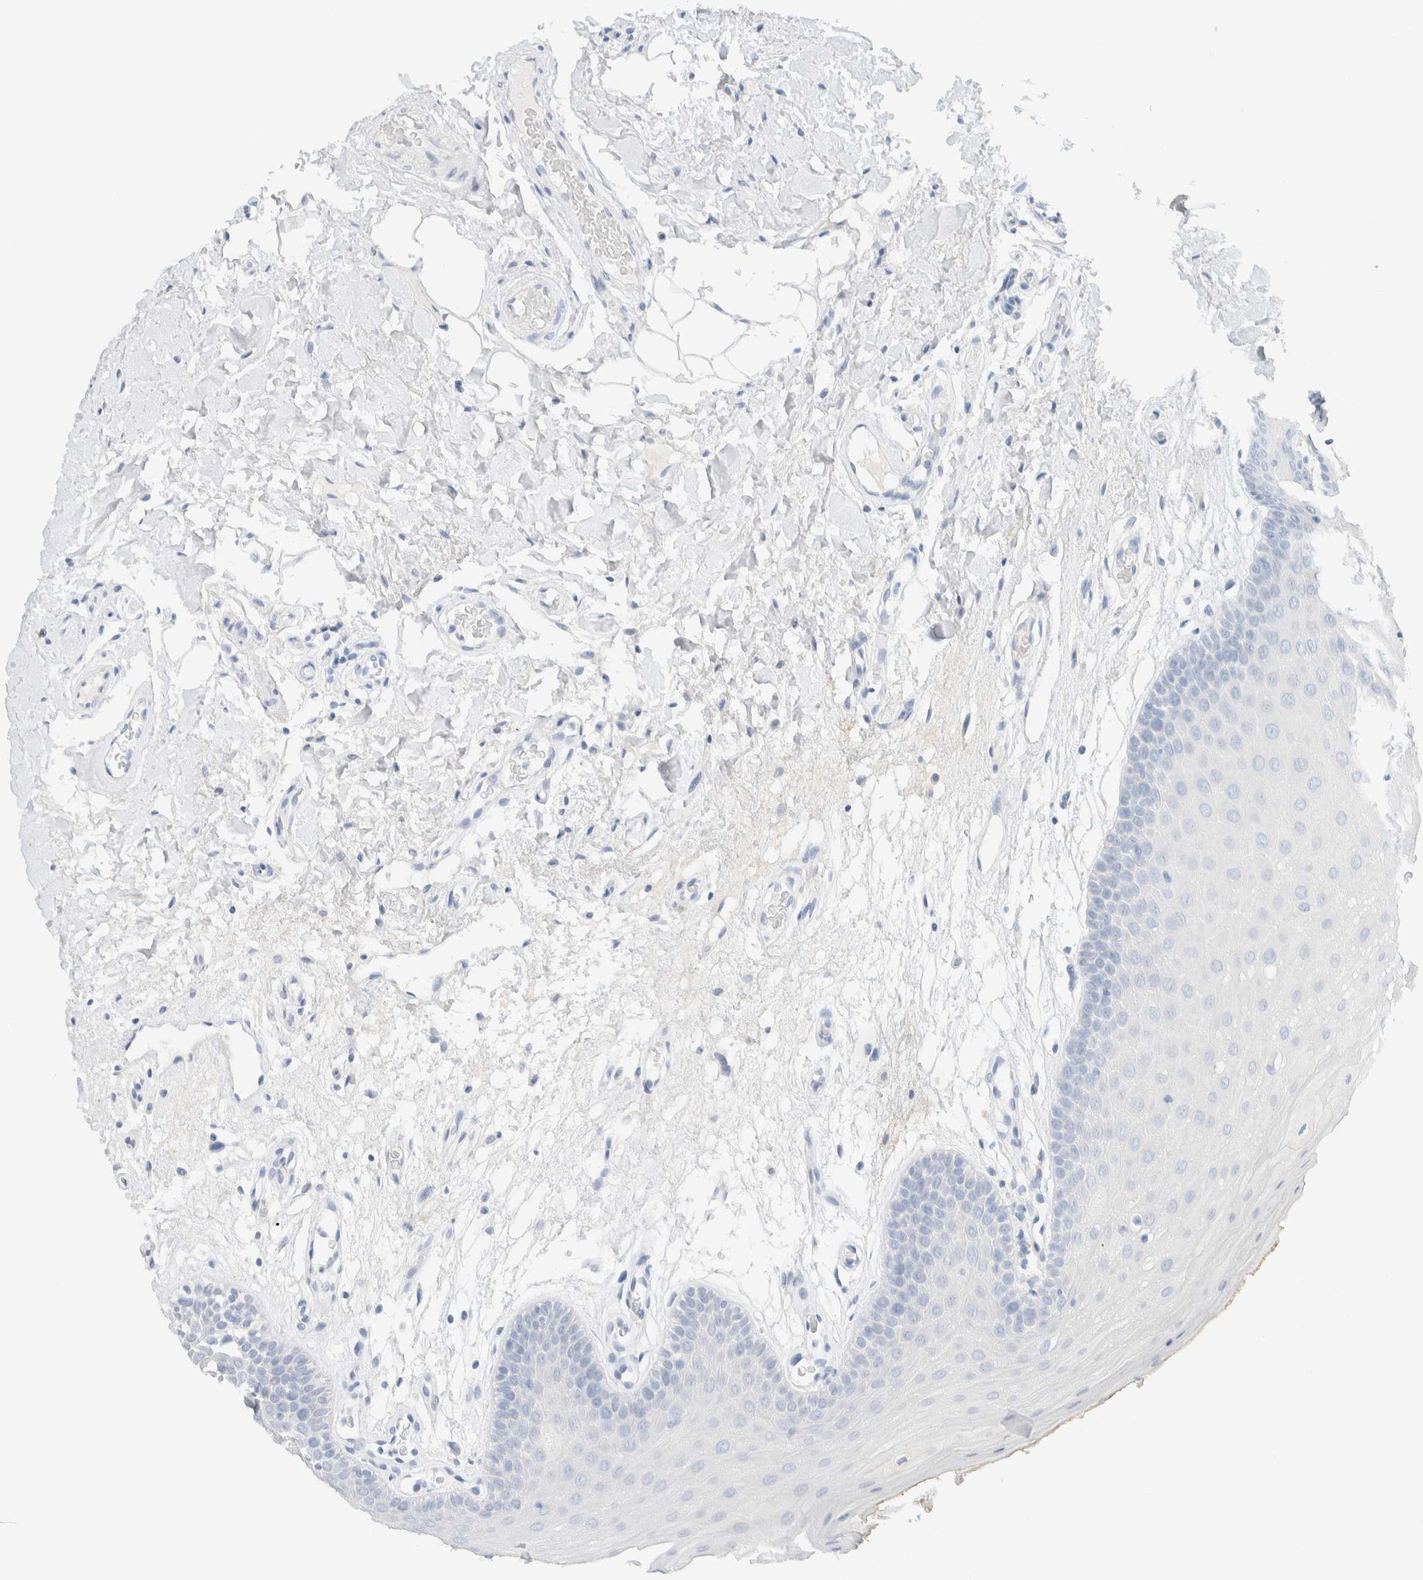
{"staining": {"intensity": "negative", "quantity": "none", "location": "none"}, "tissue": "oral mucosa", "cell_type": "Squamous epithelial cells", "image_type": "normal", "snomed": [{"axis": "morphology", "description": "Normal tissue, NOS"}, {"axis": "morphology", "description": "Squamous cell carcinoma, NOS"}, {"axis": "topography", "description": "Oral tissue"}, {"axis": "topography", "description": "Head-Neck"}], "caption": "This is a photomicrograph of immunohistochemistry staining of normal oral mucosa, which shows no positivity in squamous epithelial cells.", "gene": "ALOX12B", "patient": {"sex": "male", "age": 71}}